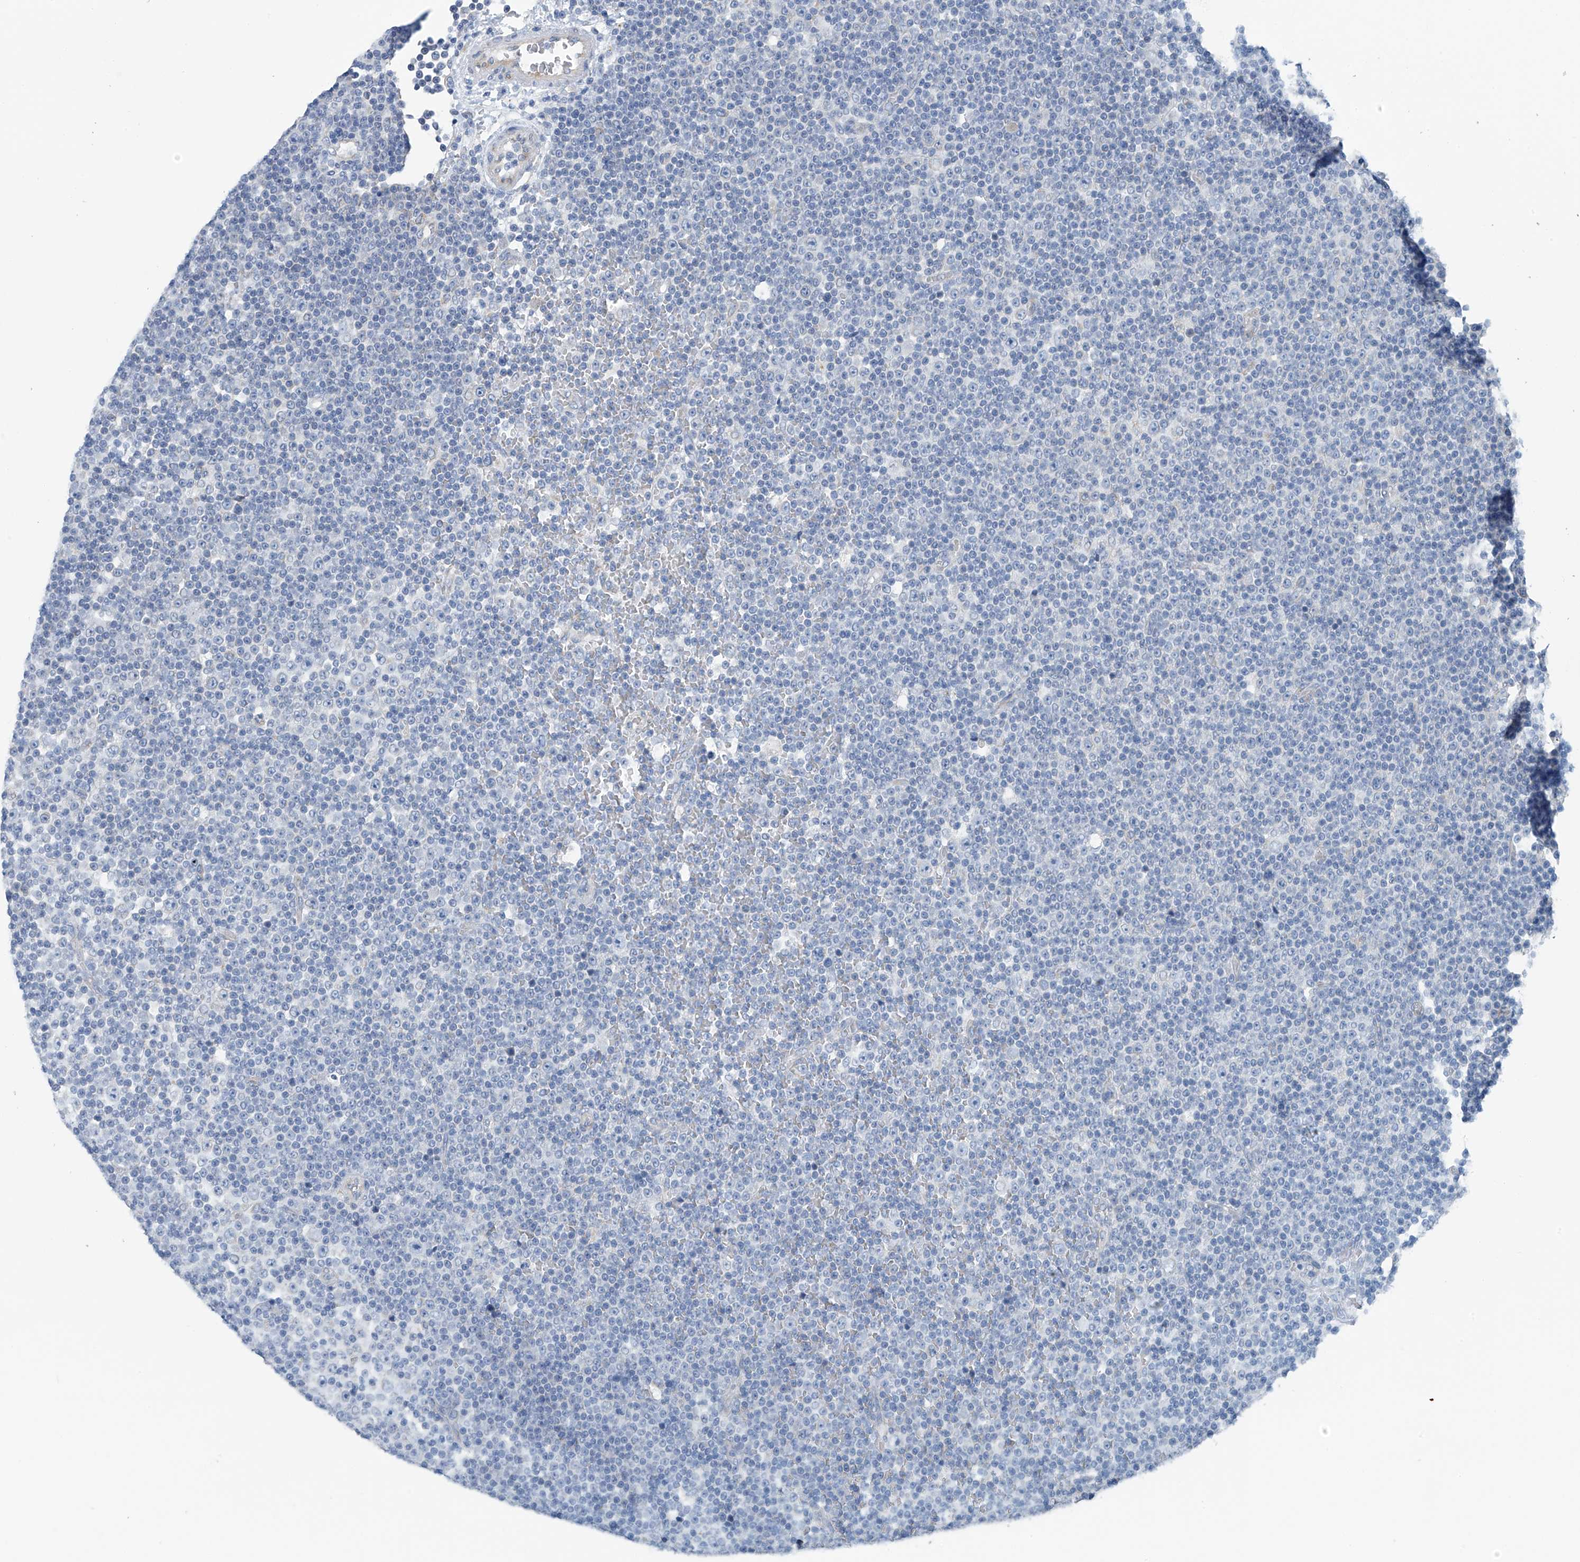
{"staining": {"intensity": "negative", "quantity": "none", "location": "none"}, "tissue": "lymphoma", "cell_type": "Tumor cells", "image_type": "cancer", "snomed": [{"axis": "morphology", "description": "Malignant lymphoma, non-Hodgkin's type, Low grade"}, {"axis": "topography", "description": "Lymph node"}], "caption": "Immunohistochemistry (IHC) of human lymphoma displays no positivity in tumor cells.", "gene": "RCN2", "patient": {"sex": "female", "age": 67}}